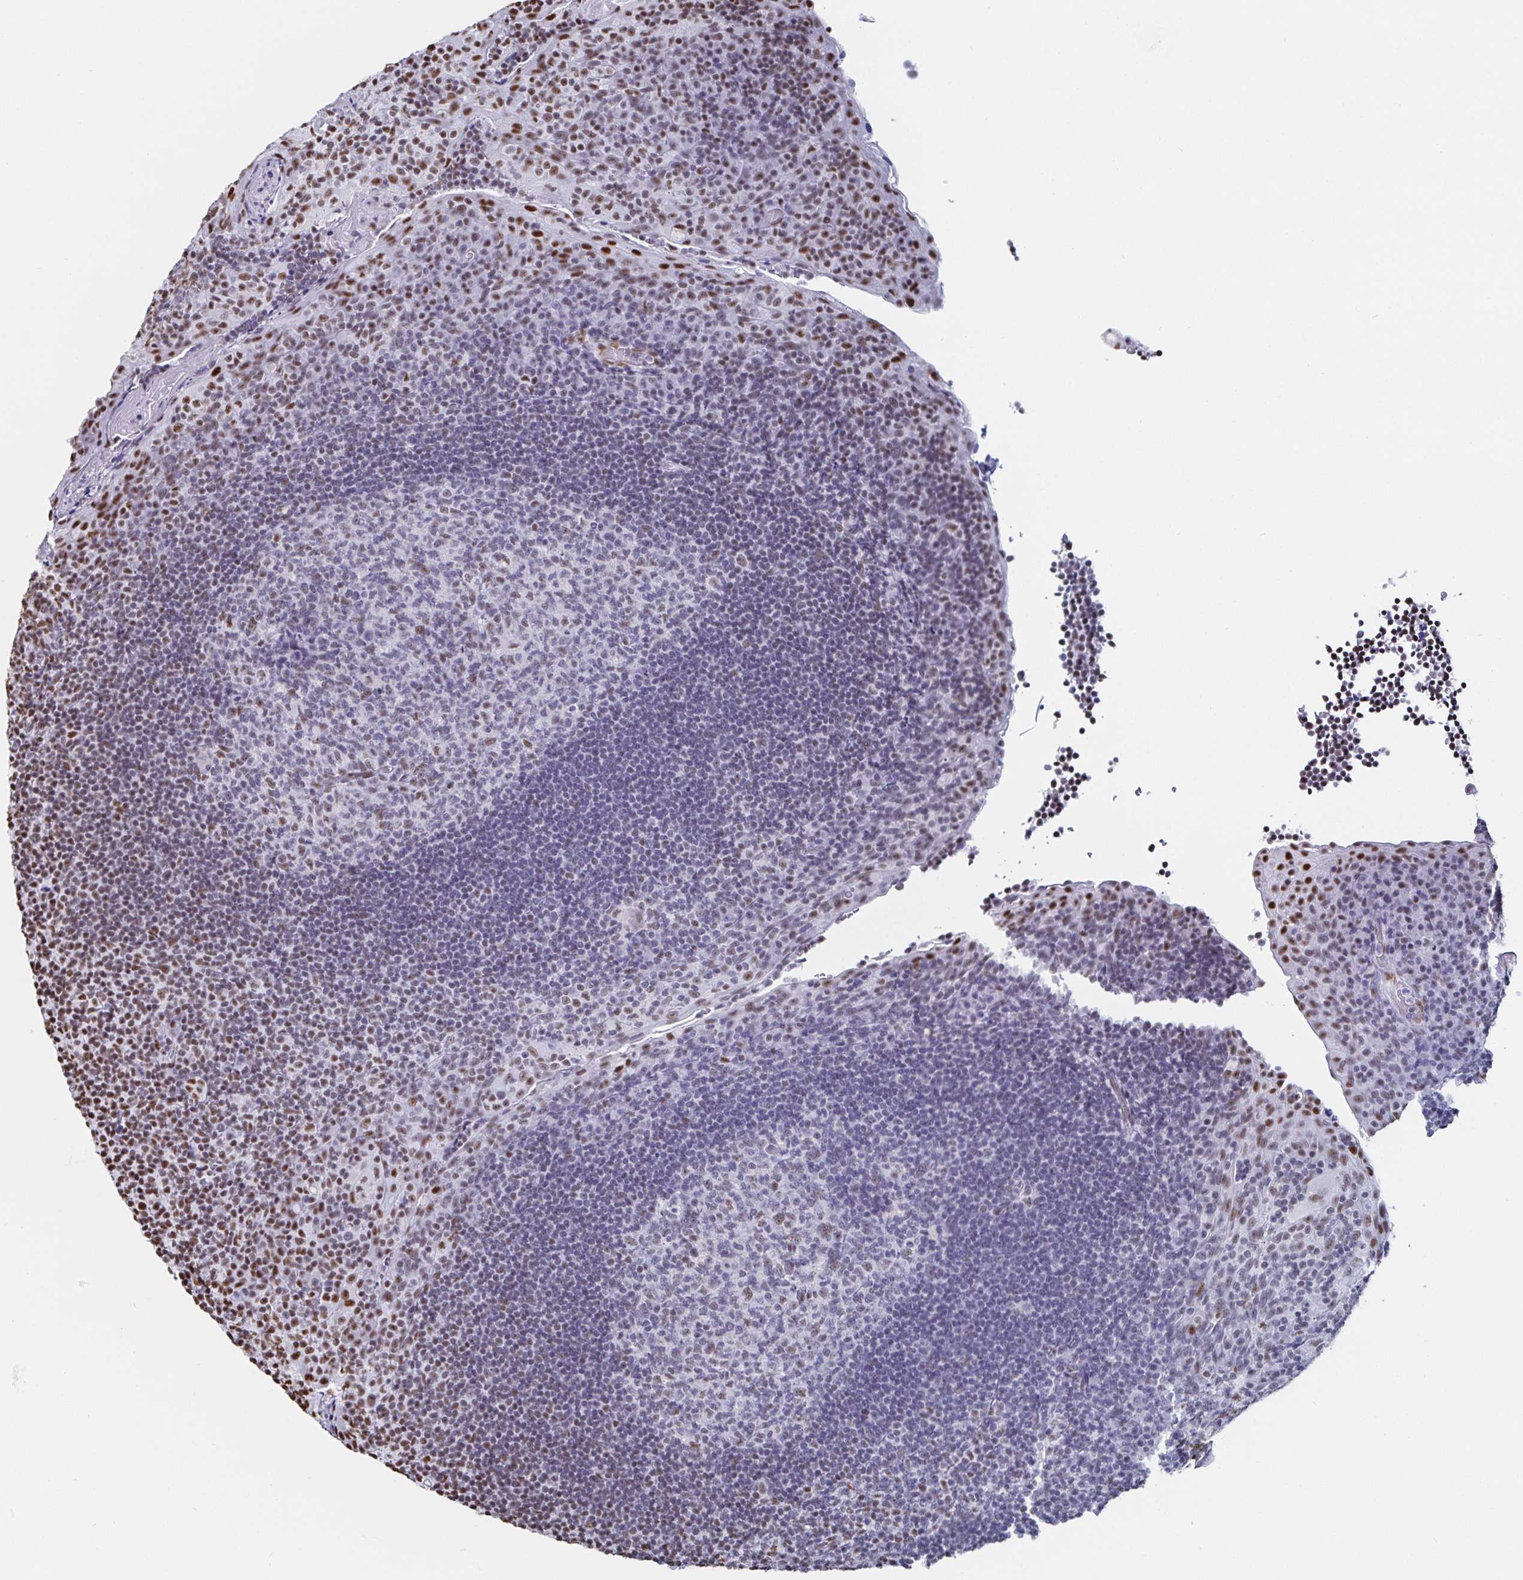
{"staining": {"intensity": "moderate", "quantity": "<25%", "location": "nuclear"}, "tissue": "tonsil", "cell_type": "Germinal center cells", "image_type": "normal", "snomed": [{"axis": "morphology", "description": "Normal tissue, NOS"}, {"axis": "topography", "description": "Tonsil"}], "caption": "Protein positivity by immunohistochemistry exhibits moderate nuclear expression in about <25% of germinal center cells in normal tonsil.", "gene": "DDX39B", "patient": {"sex": "male", "age": 17}}